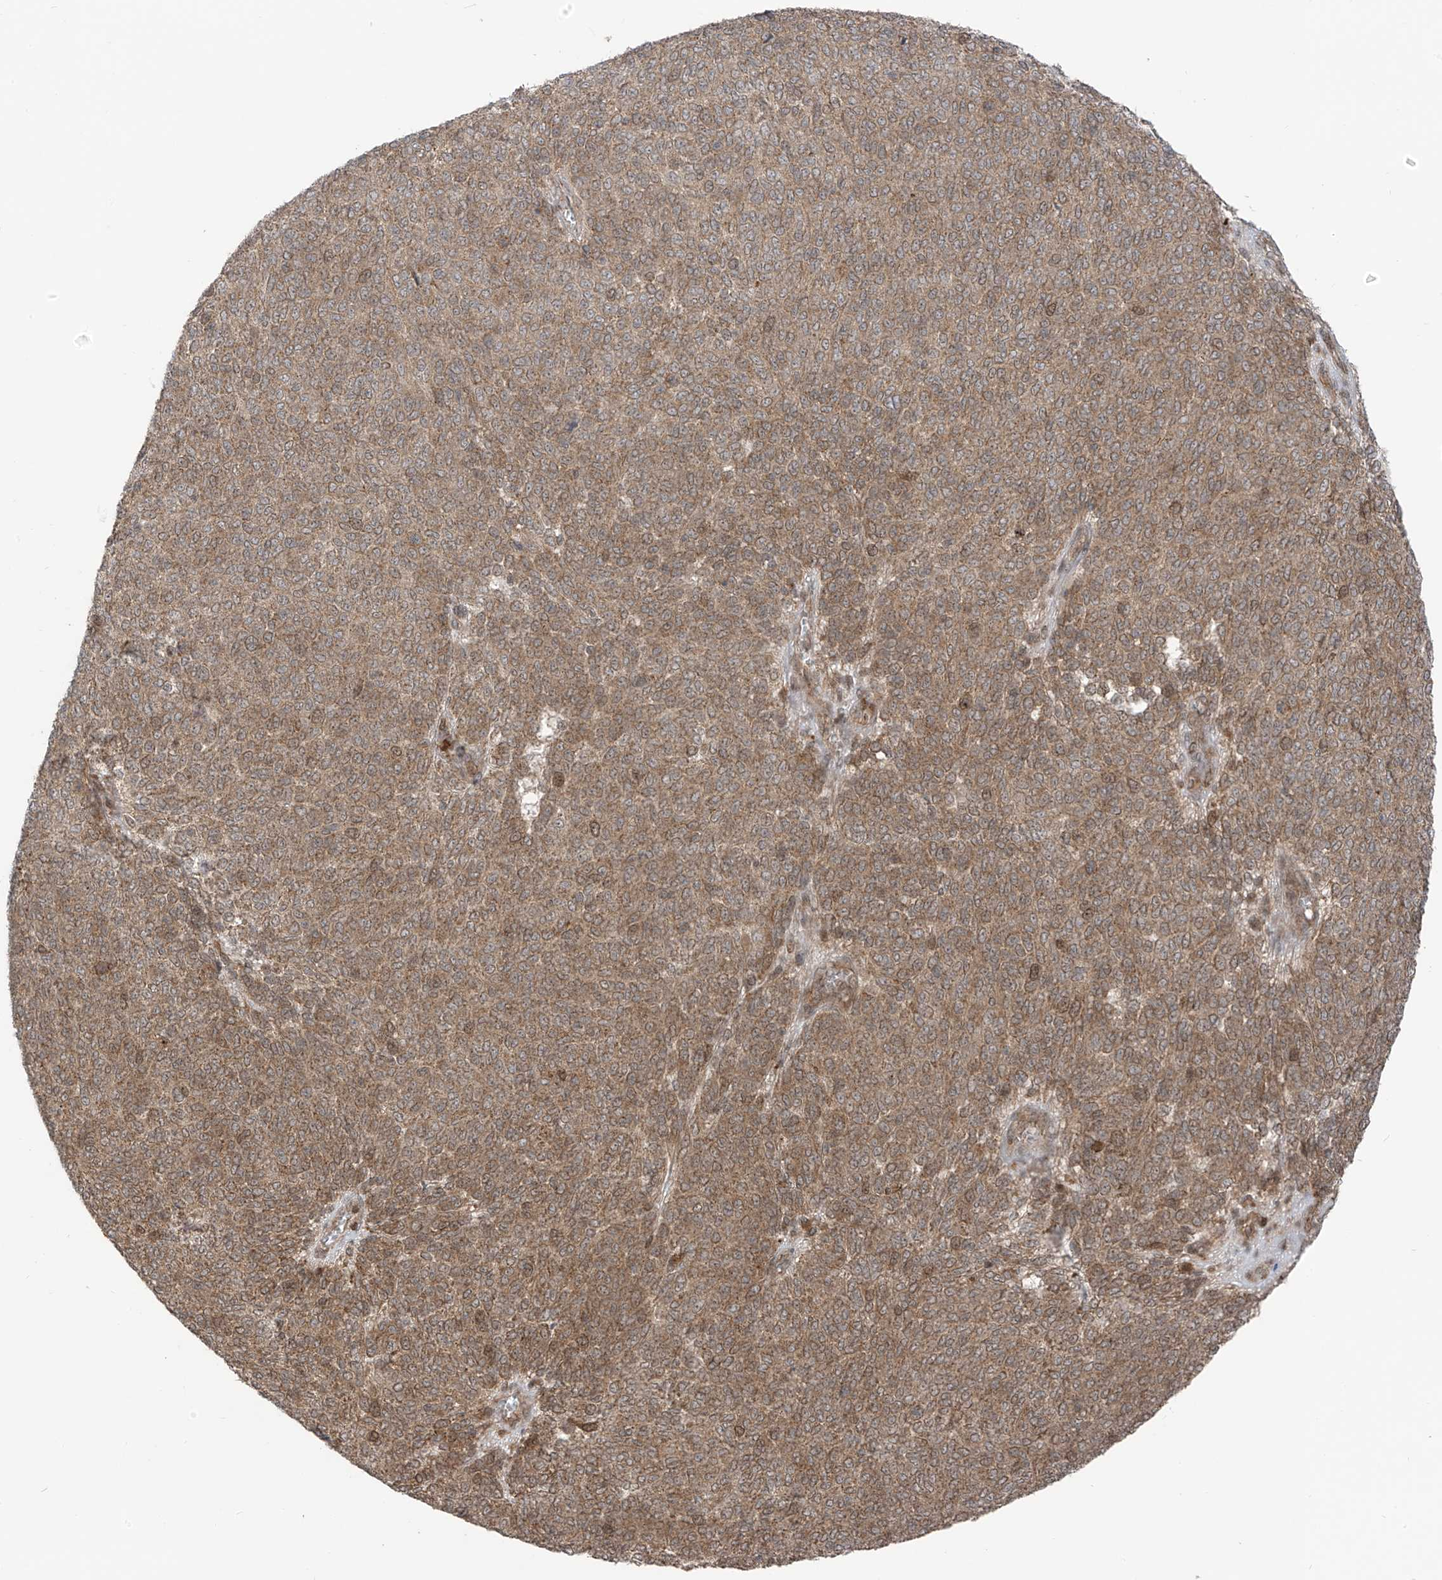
{"staining": {"intensity": "moderate", "quantity": ">75%", "location": "cytoplasmic/membranous"}, "tissue": "melanoma", "cell_type": "Tumor cells", "image_type": "cancer", "snomed": [{"axis": "morphology", "description": "Malignant melanoma, NOS"}, {"axis": "topography", "description": "Skin"}], "caption": "Melanoma stained with IHC exhibits moderate cytoplasmic/membranous expression in approximately >75% of tumor cells. (IHC, brightfield microscopy, high magnification).", "gene": "PDE11A", "patient": {"sex": "male", "age": 49}}